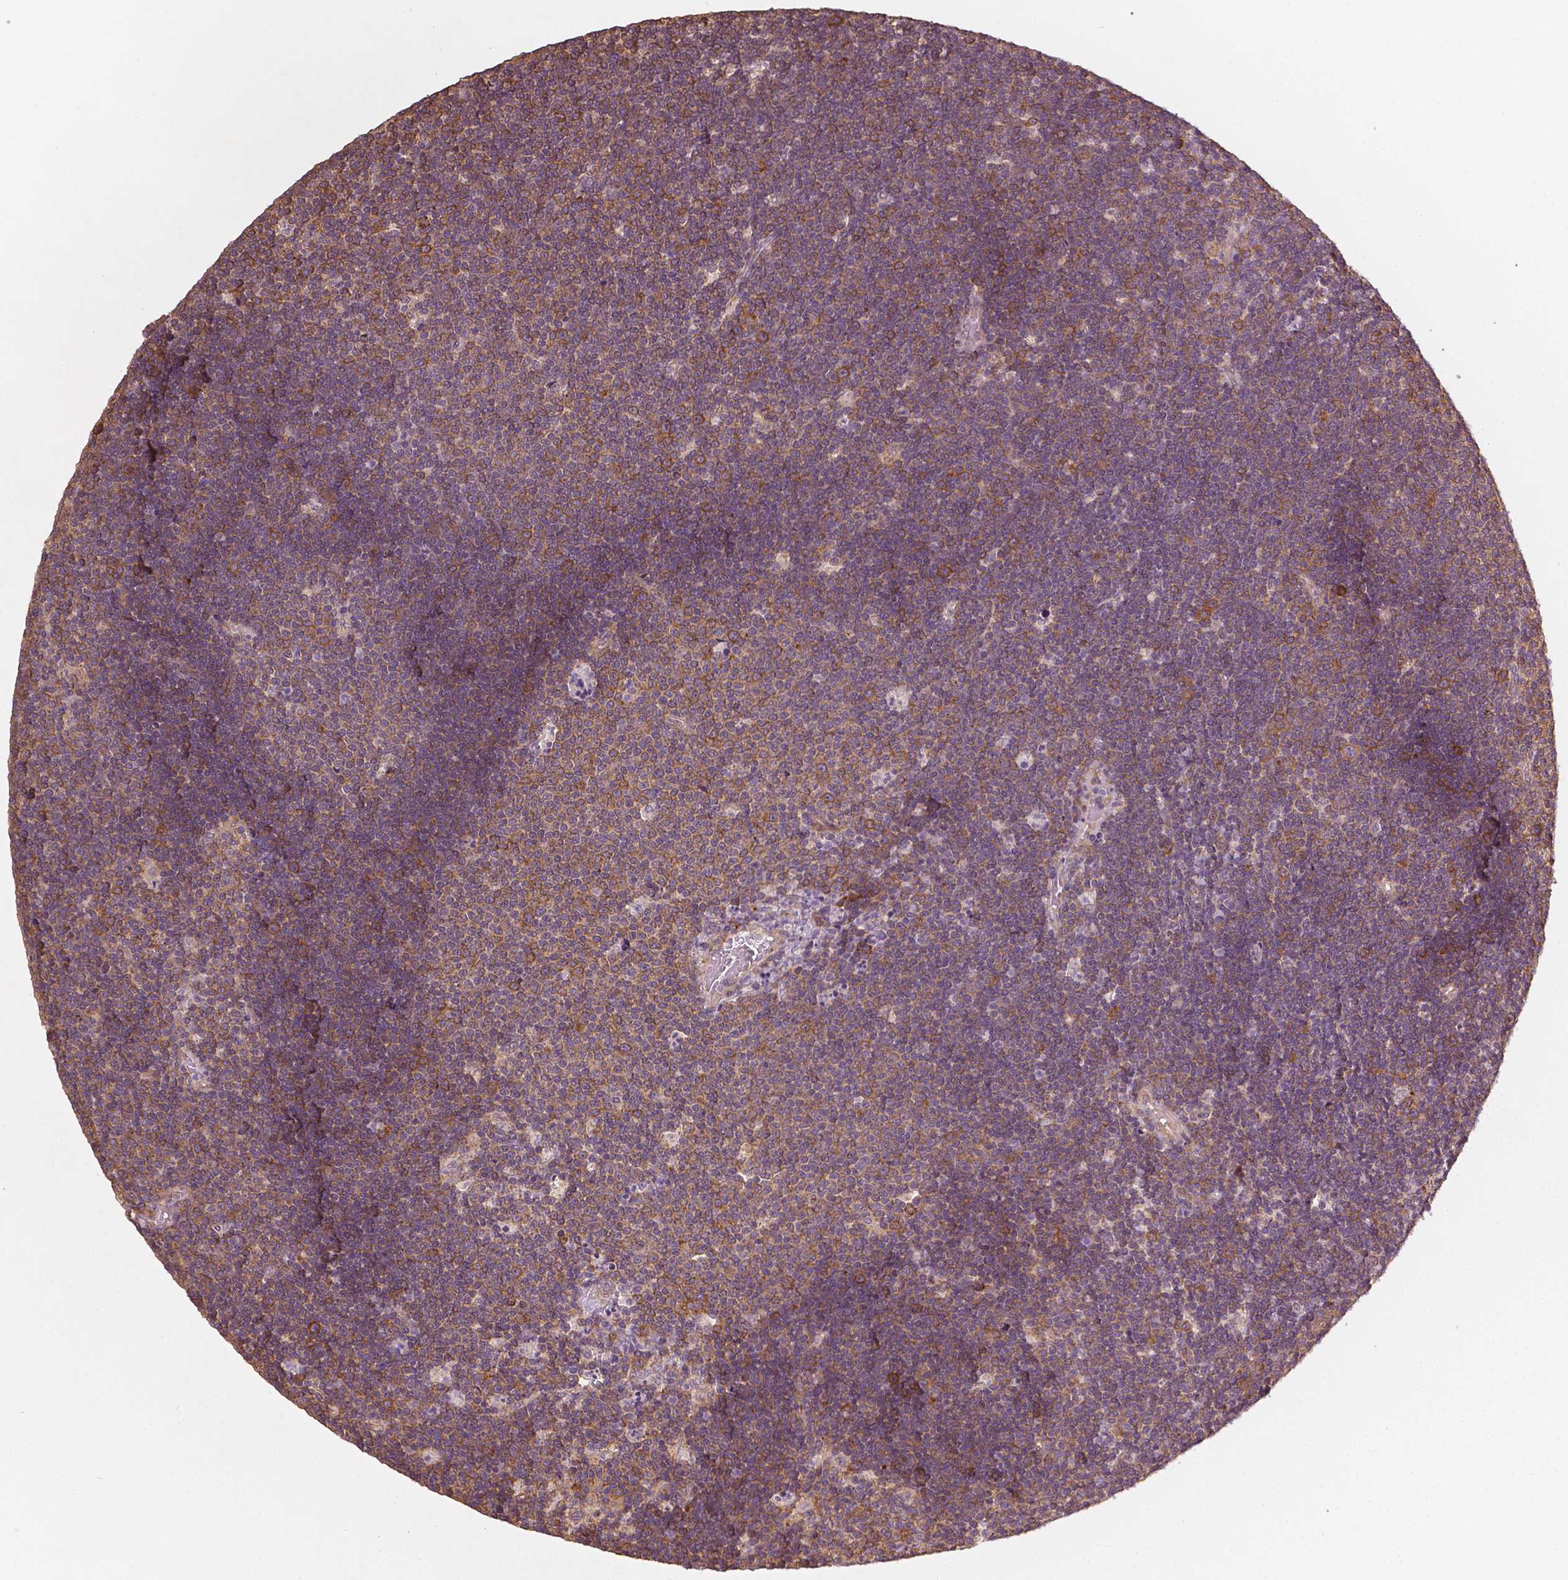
{"staining": {"intensity": "moderate", "quantity": "25%-75%", "location": "cytoplasmic/membranous"}, "tissue": "lymphoma", "cell_type": "Tumor cells", "image_type": "cancer", "snomed": [{"axis": "morphology", "description": "Malignant lymphoma, non-Hodgkin's type, Low grade"}, {"axis": "topography", "description": "Brain"}], "caption": "This photomicrograph shows immunohistochemistry (IHC) staining of human lymphoma, with medium moderate cytoplasmic/membranous expression in approximately 25%-75% of tumor cells.", "gene": "G3BP1", "patient": {"sex": "female", "age": 66}}